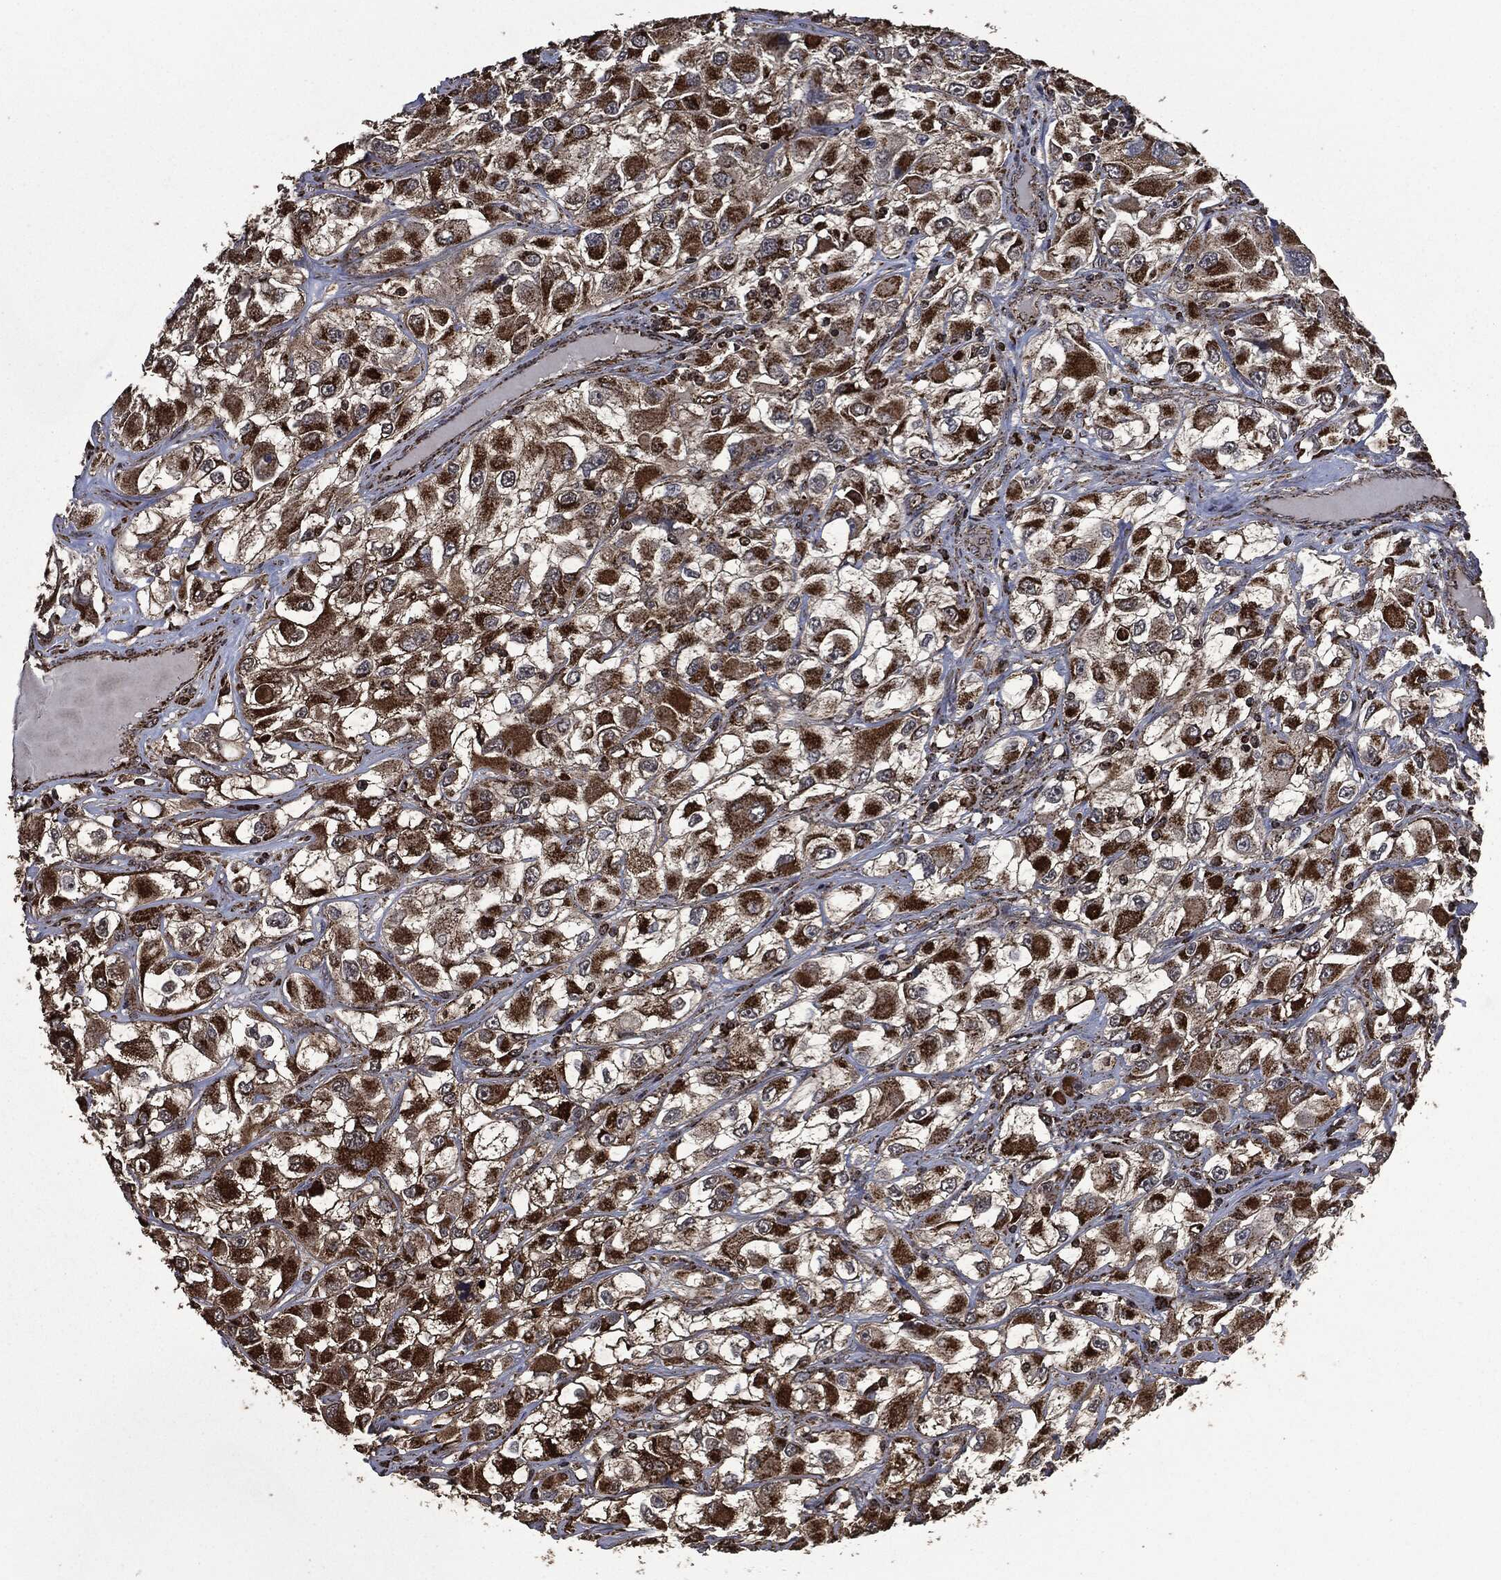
{"staining": {"intensity": "strong", "quantity": ">75%", "location": "cytoplasmic/membranous"}, "tissue": "renal cancer", "cell_type": "Tumor cells", "image_type": "cancer", "snomed": [{"axis": "morphology", "description": "Adenocarcinoma, NOS"}, {"axis": "topography", "description": "Kidney"}], "caption": "There is high levels of strong cytoplasmic/membranous staining in tumor cells of adenocarcinoma (renal), as demonstrated by immunohistochemical staining (brown color).", "gene": "LIG3", "patient": {"sex": "female", "age": 52}}